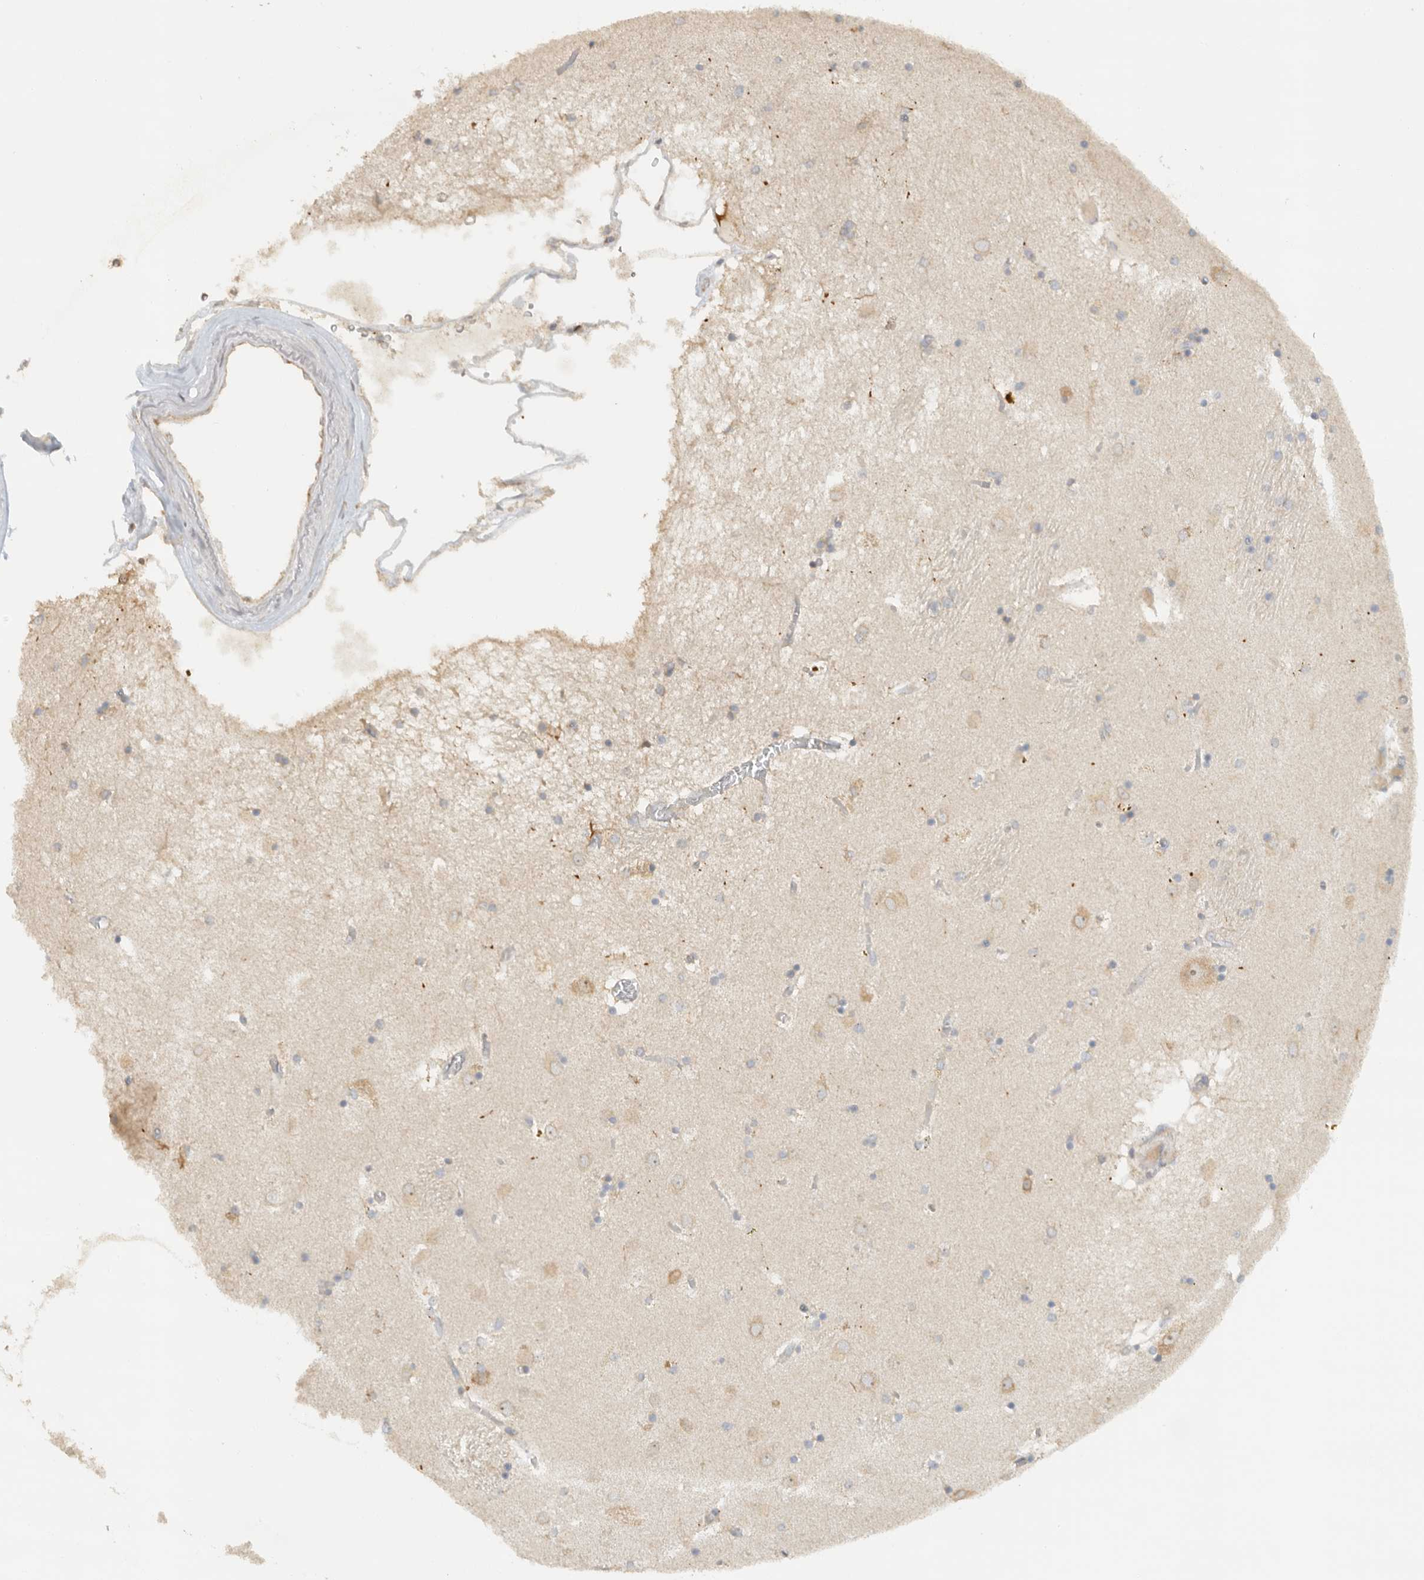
{"staining": {"intensity": "weak", "quantity": "<25%", "location": "cytoplasmic/membranous"}, "tissue": "caudate", "cell_type": "Glial cells", "image_type": "normal", "snomed": [{"axis": "morphology", "description": "Normal tissue, NOS"}, {"axis": "topography", "description": "Lateral ventricle wall"}], "caption": "High power microscopy photomicrograph of an IHC histopathology image of normal caudate, revealing no significant staining in glial cells. (IHC, brightfield microscopy, high magnification).", "gene": "PUM1", "patient": {"sex": "male", "age": 70}}